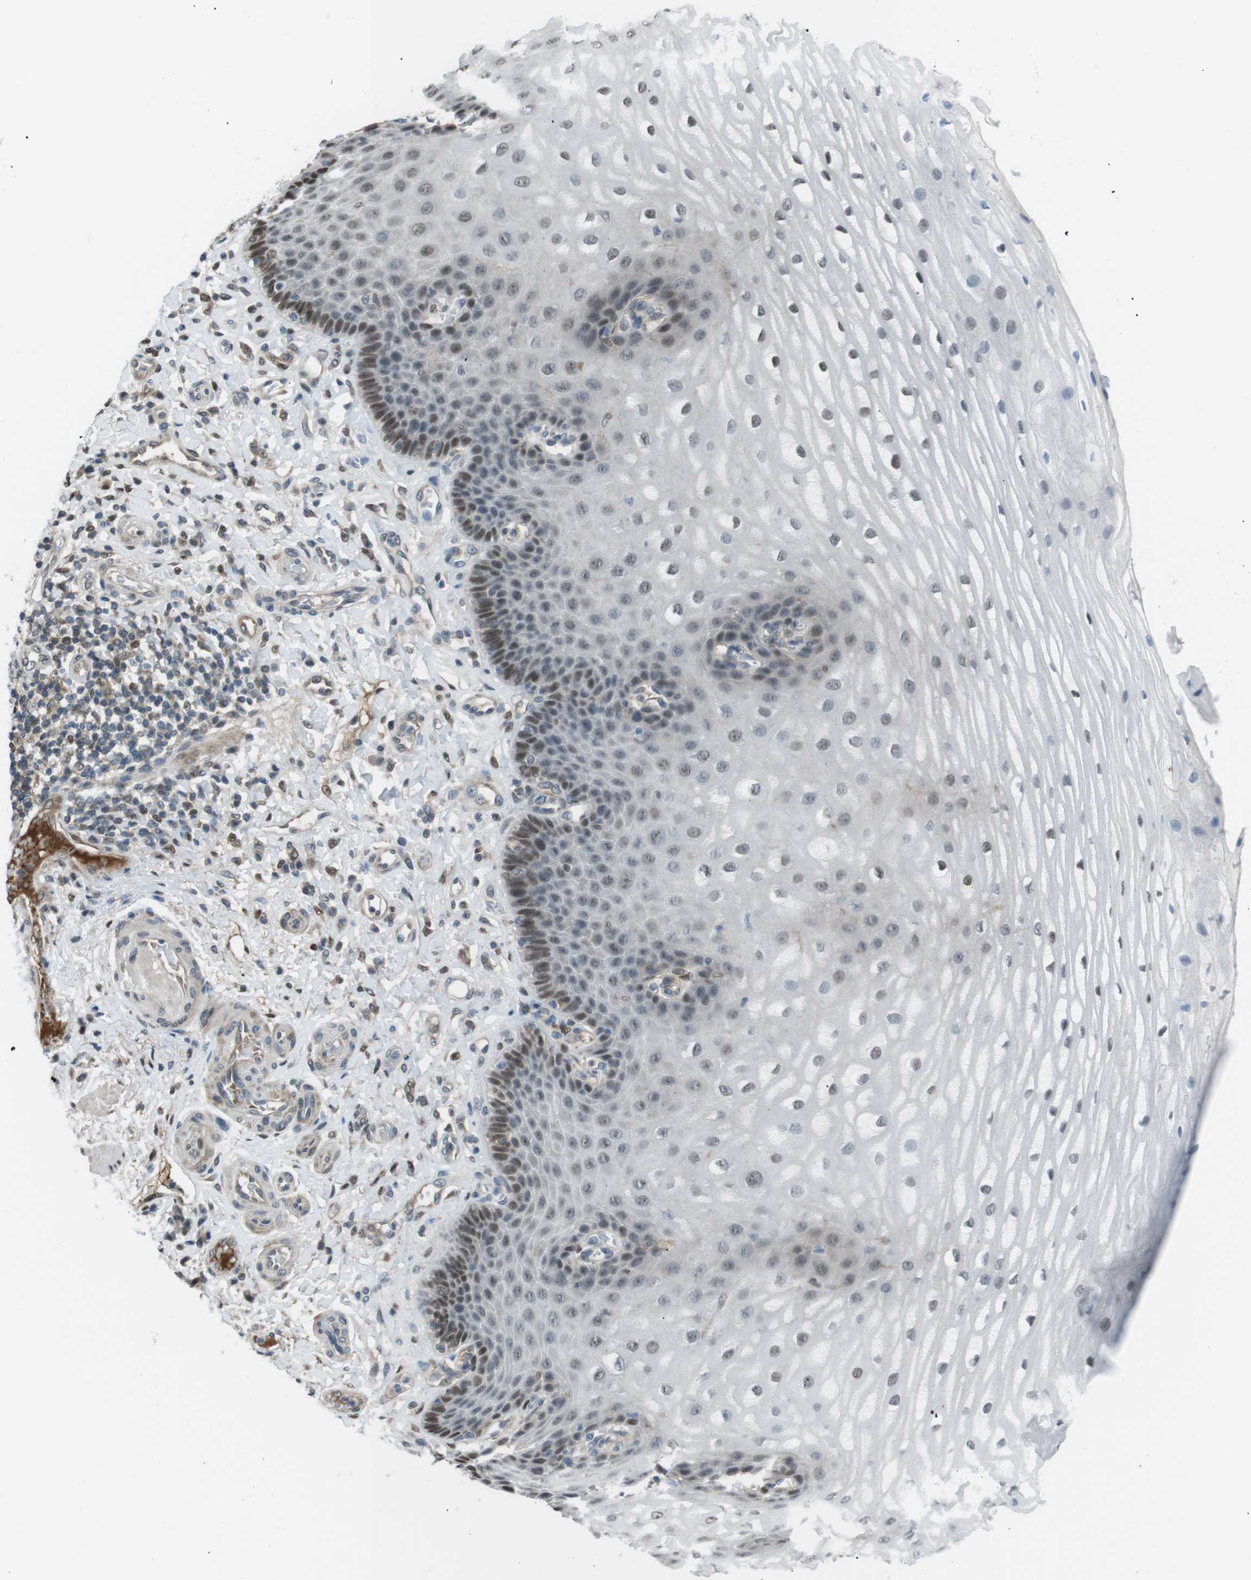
{"staining": {"intensity": "moderate", "quantity": "25%-75%", "location": "nuclear"}, "tissue": "esophagus", "cell_type": "Squamous epithelial cells", "image_type": "normal", "snomed": [{"axis": "morphology", "description": "Normal tissue, NOS"}, {"axis": "topography", "description": "Esophagus"}], "caption": "Immunohistochemical staining of unremarkable human esophagus displays medium levels of moderate nuclear positivity in approximately 25%-75% of squamous epithelial cells.", "gene": "SRPK2", "patient": {"sex": "male", "age": 54}}